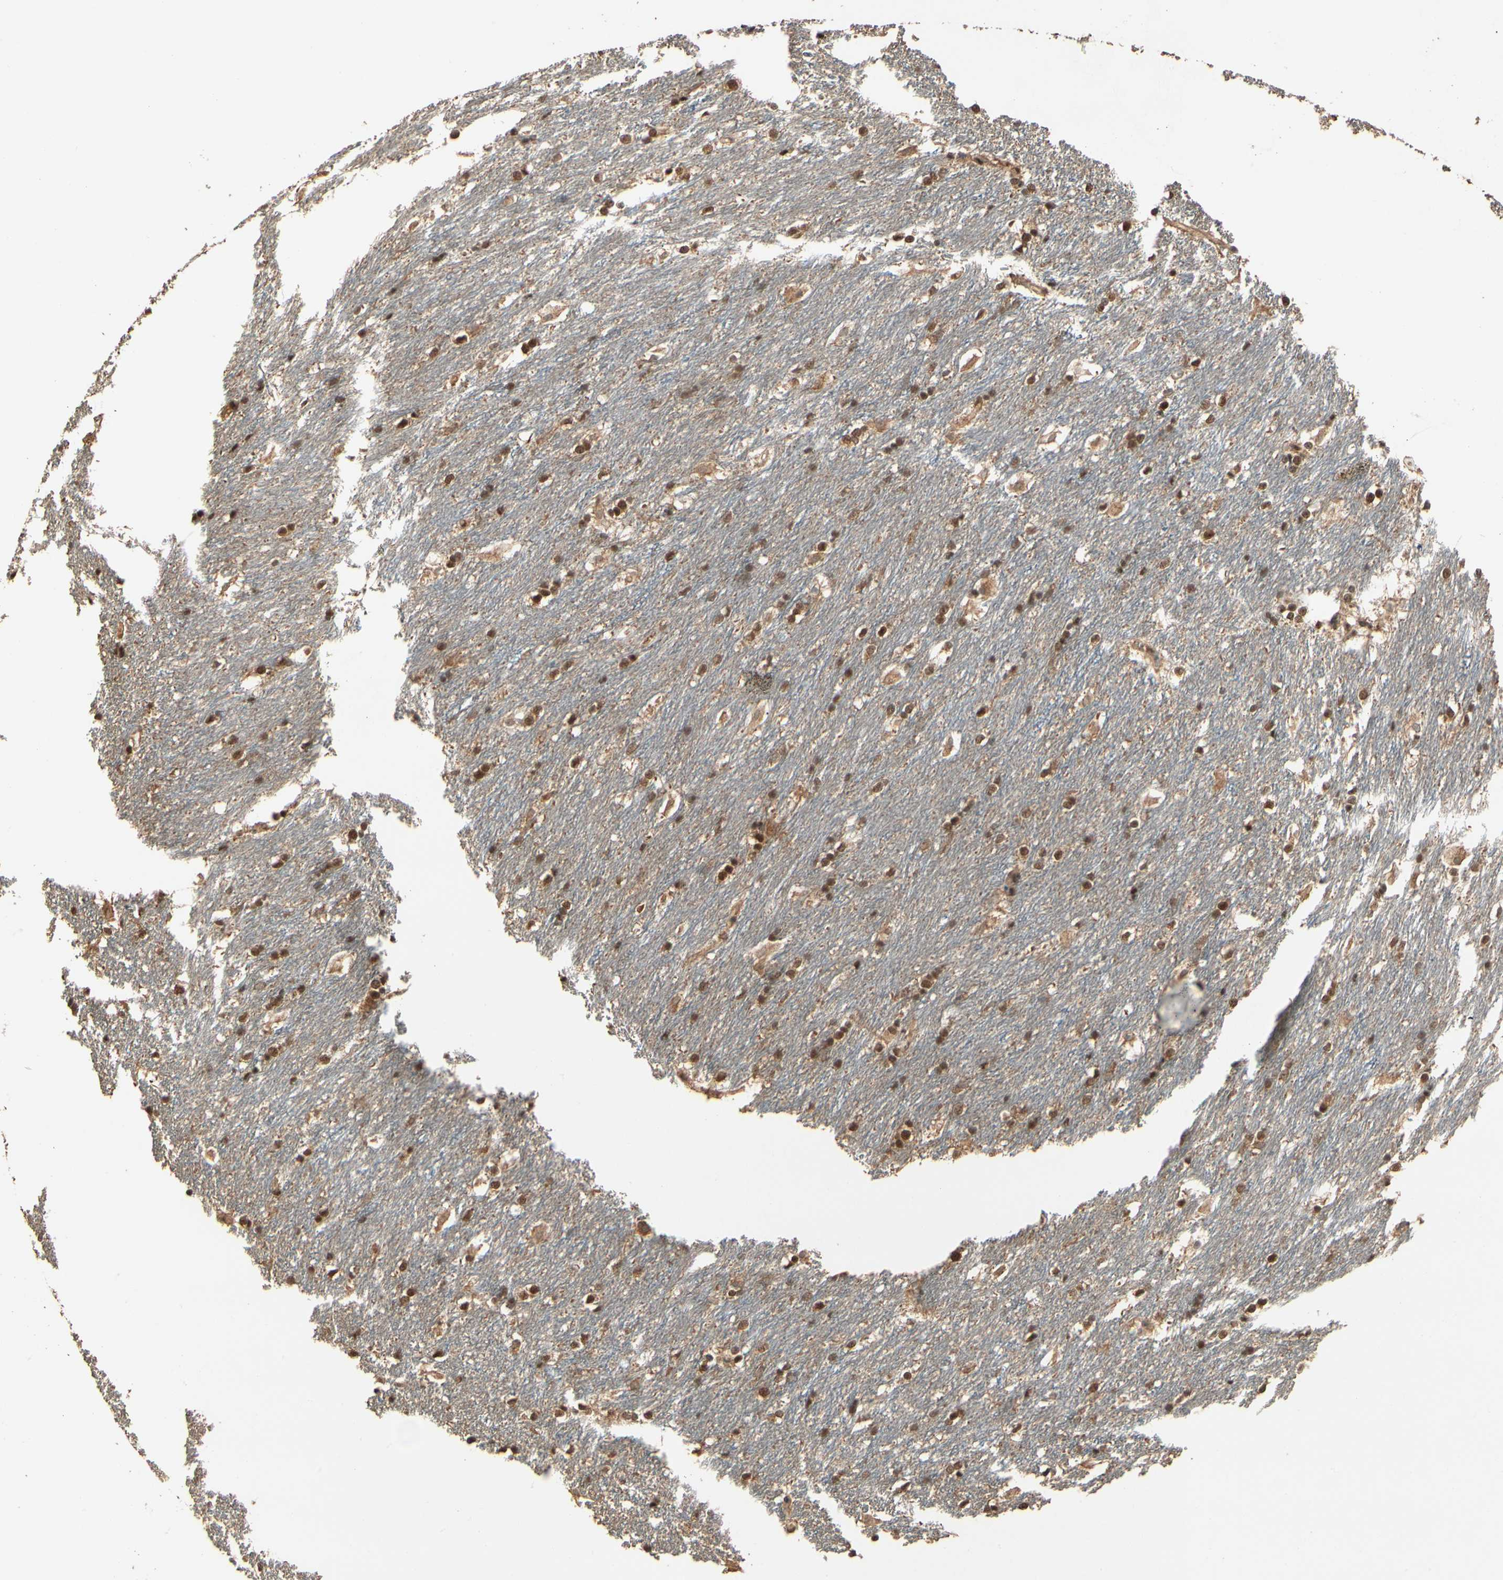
{"staining": {"intensity": "strong", "quantity": ">75%", "location": "cytoplasmic/membranous,nuclear"}, "tissue": "caudate", "cell_type": "Glial cells", "image_type": "normal", "snomed": [{"axis": "morphology", "description": "Normal tissue, NOS"}, {"axis": "topography", "description": "Lateral ventricle wall"}], "caption": "About >75% of glial cells in benign caudate demonstrate strong cytoplasmic/membranous,nuclear protein expression as visualized by brown immunohistochemical staining.", "gene": "CCT7", "patient": {"sex": "female", "age": 19}}